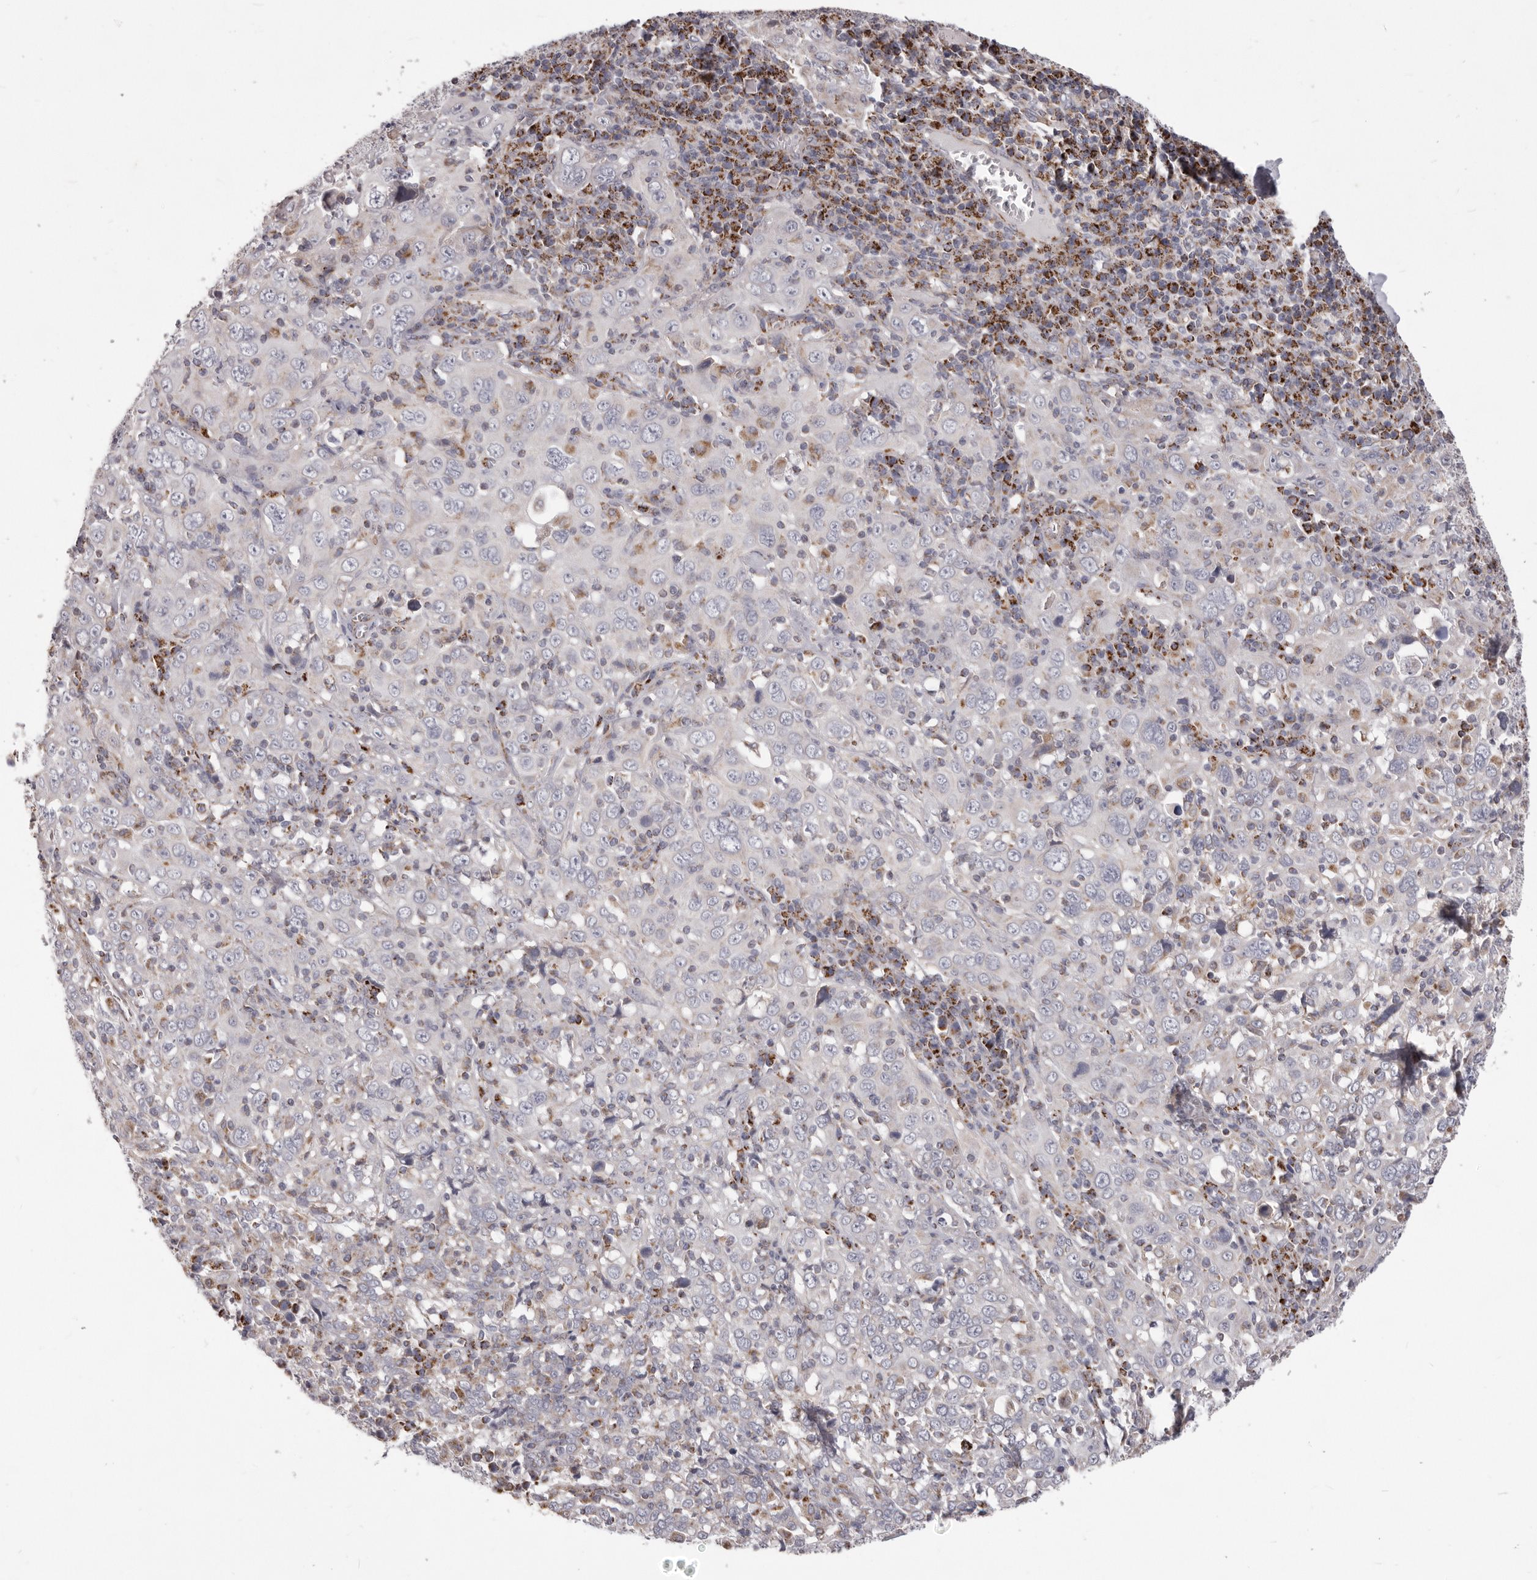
{"staining": {"intensity": "negative", "quantity": "none", "location": "none"}, "tissue": "cervical cancer", "cell_type": "Tumor cells", "image_type": "cancer", "snomed": [{"axis": "morphology", "description": "Squamous cell carcinoma, NOS"}, {"axis": "topography", "description": "Cervix"}], "caption": "Cervical cancer (squamous cell carcinoma) stained for a protein using immunohistochemistry shows no expression tumor cells.", "gene": "PRMT2", "patient": {"sex": "female", "age": 46}}